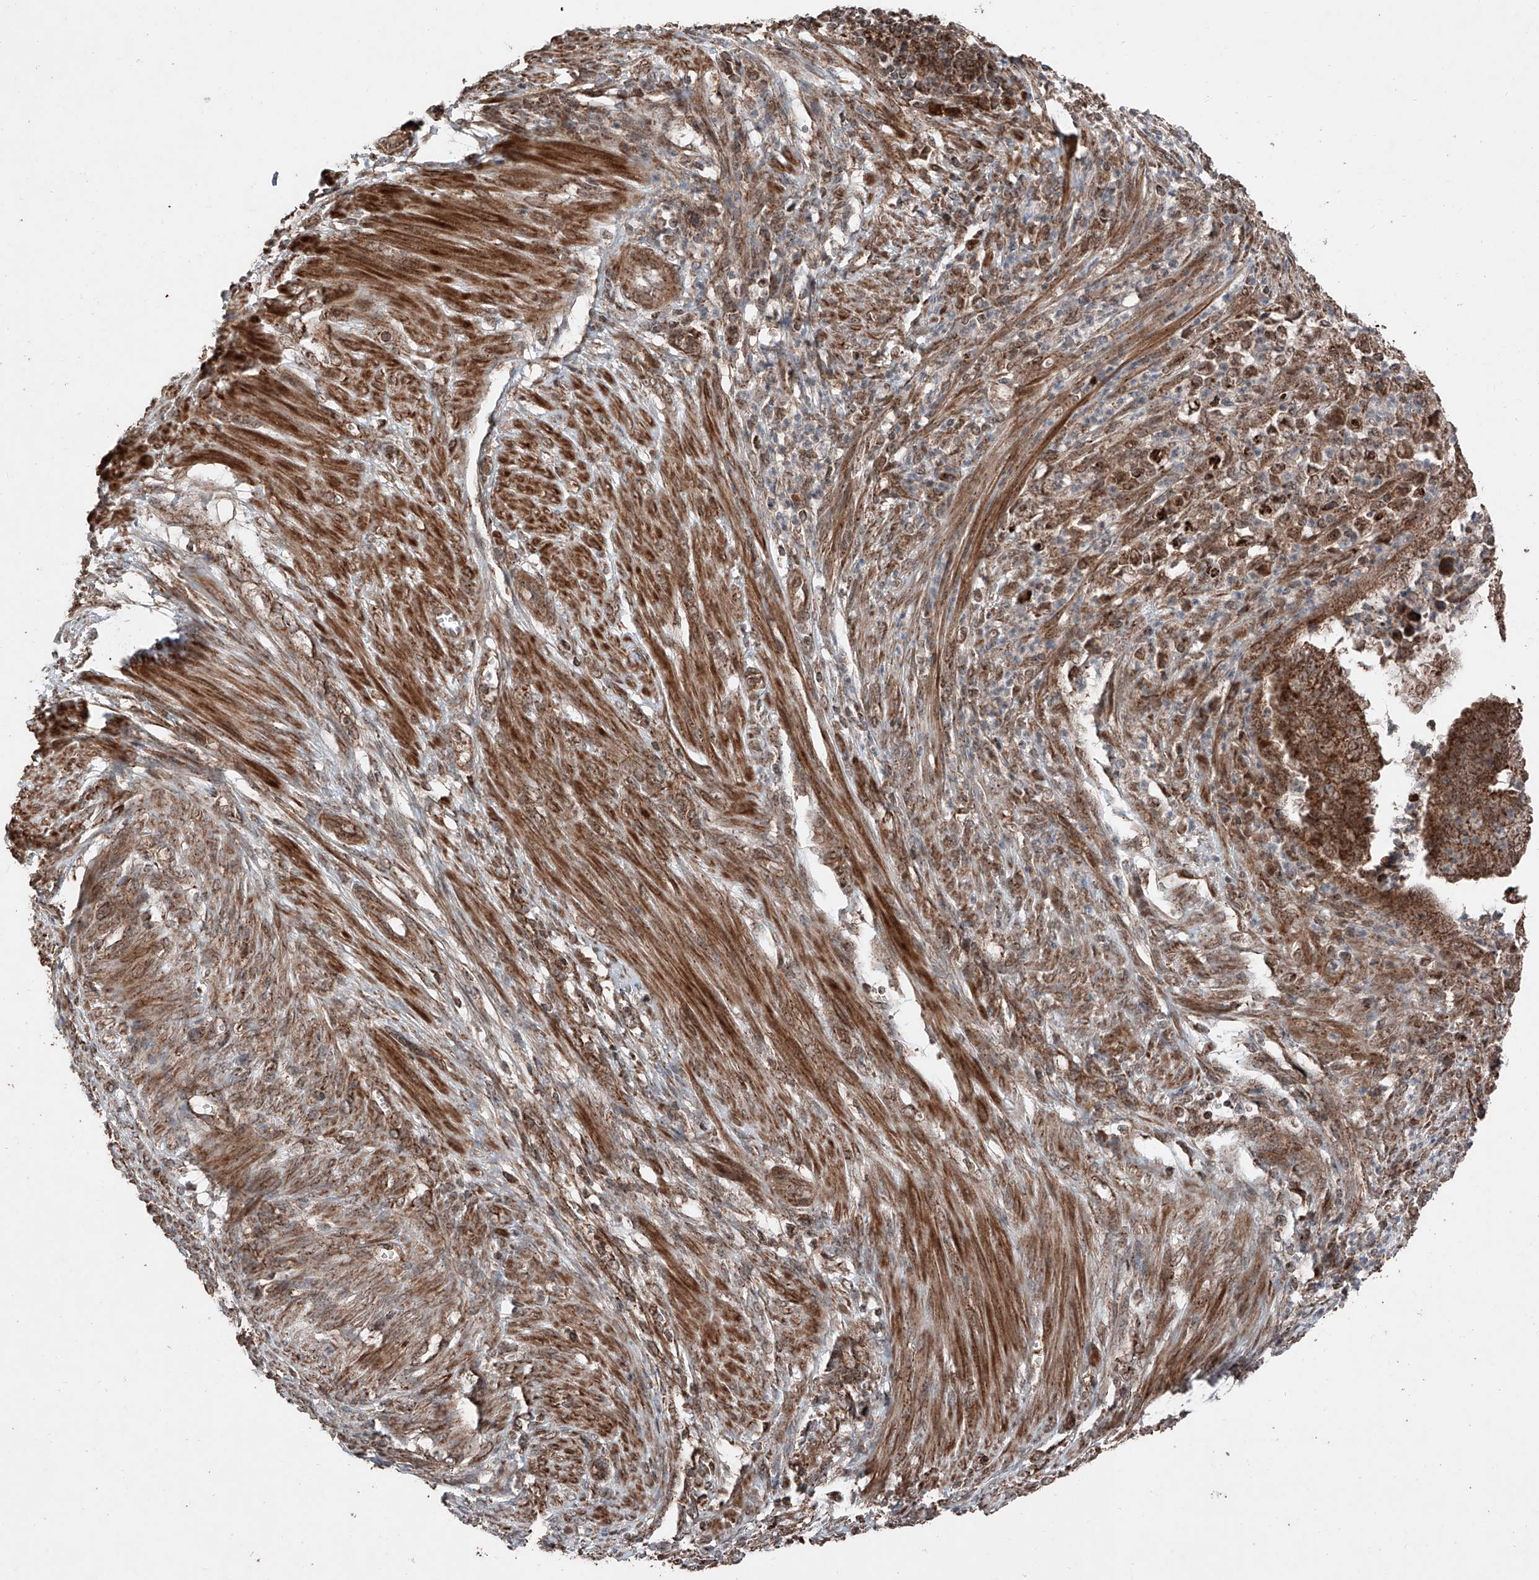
{"staining": {"intensity": "strong", "quantity": ">75%", "location": "cytoplasmic/membranous"}, "tissue": "endometrial cancer", "cell_type": "Tumor cells", "image_type": "cancer", "snomed": [{"axis": "morphology", "description": "Adenocarcinoma, NOS"}, {"axis": "topography", "description": "Endometrium"}], "caption": "Protein expression analysis of human adenocarcinoma (endometrial) reveals strong cytoplasmic/membranous positivity in about >75% of tumor cells.", "gene": "ZSCAN29", "patient": {"sex": "female", "age": 51}}